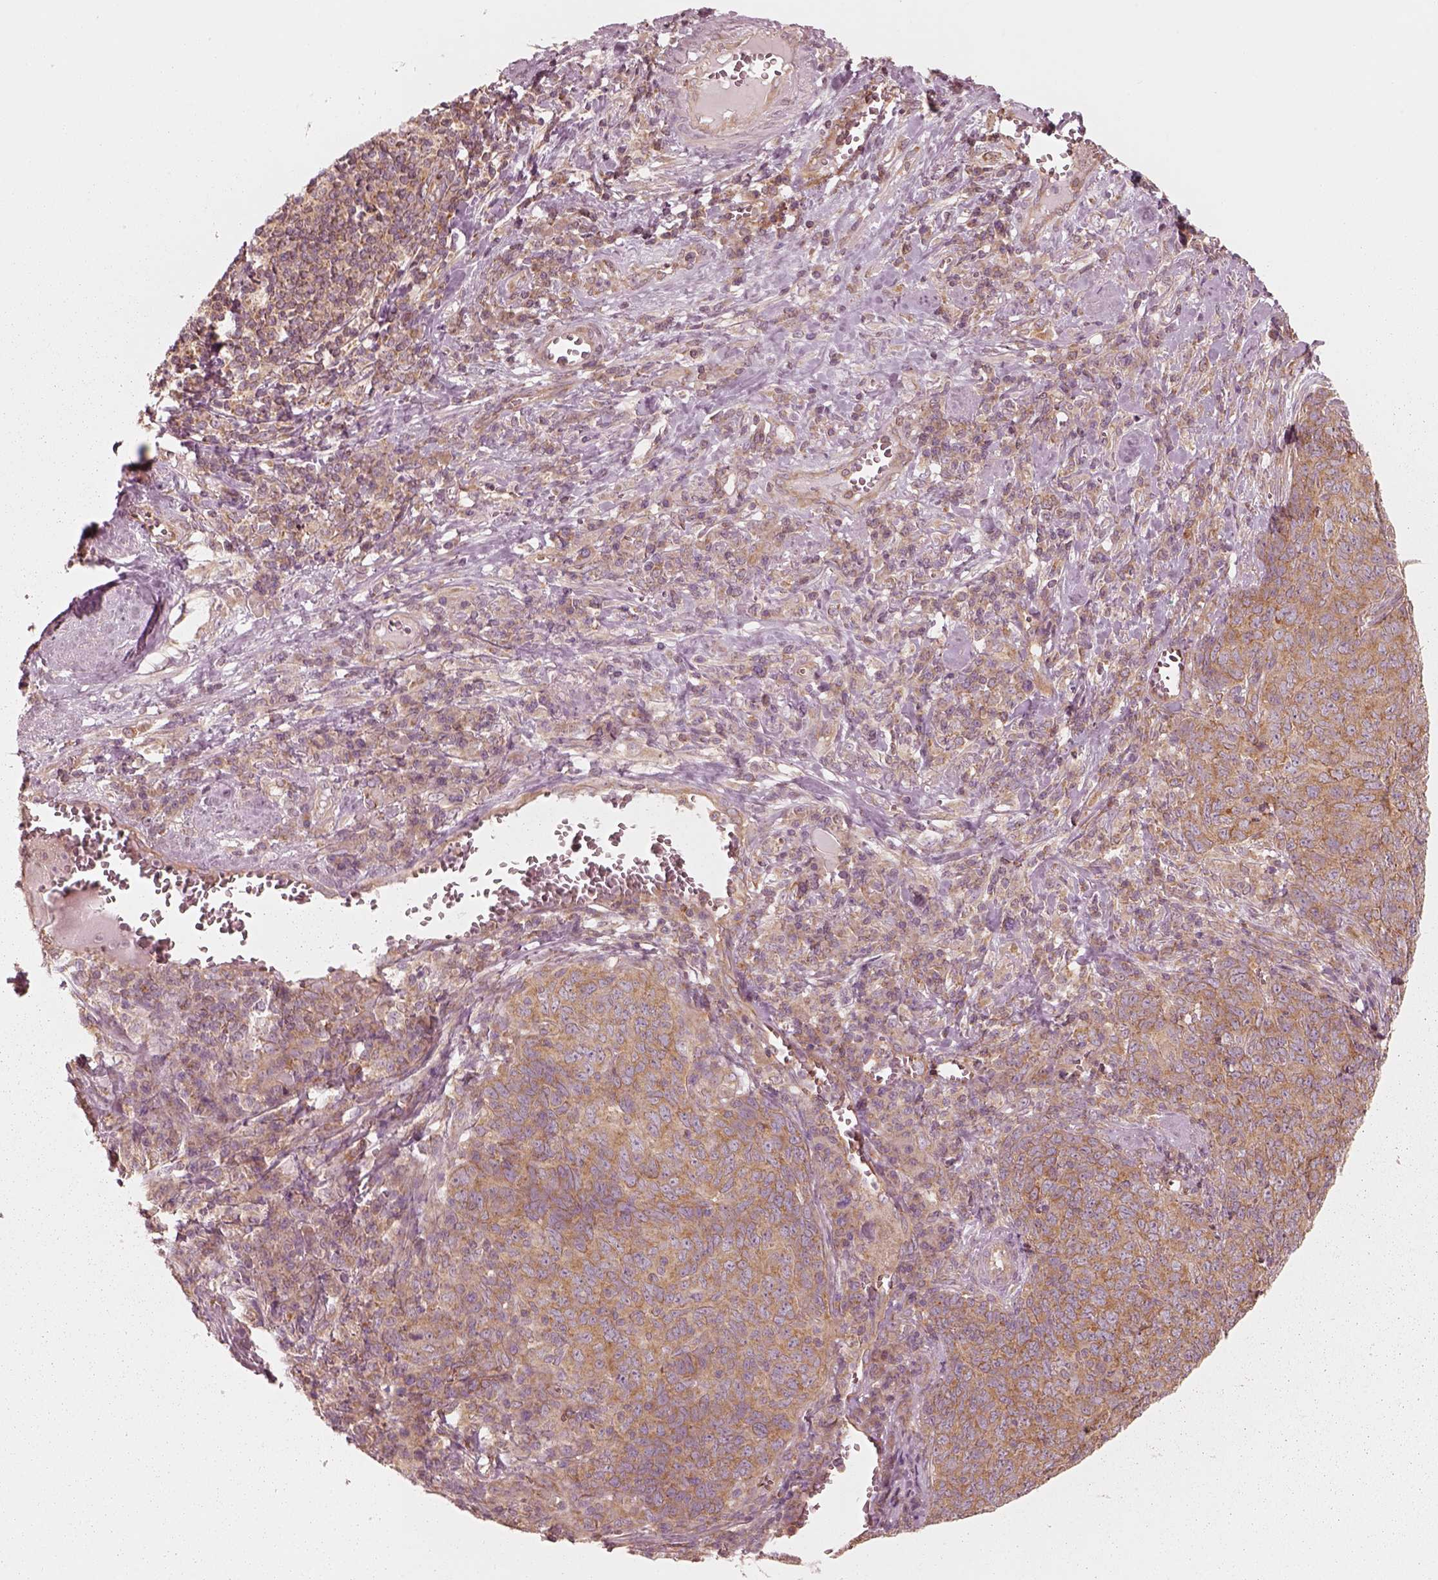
{"staining": {"intensity": "moderate", "quantity": ">75%", "location": "cytoplasmic/membranous"}, "tissue": "skin cancer", "cell_type": "Tumor cells", "image_type": "cancer", "snomed": [{"axis": "morphology", "description": "Squamous cell carcinoma, NOS"}, {"axis": "topography", "description": "Skin"}, {"axis": "topography", "description": "Anal"}], "caption": "Immunohistochemistry (IHC) image of skin cancer (squamous cell carcinoma) stained for a protein (brown), which demonstrates medium levels of moderate cytoplasmic/membranous positivity in about >75% of tumor cells.", "gene": "CNOT2", "patient": {"sex": "female", "age": 51}}